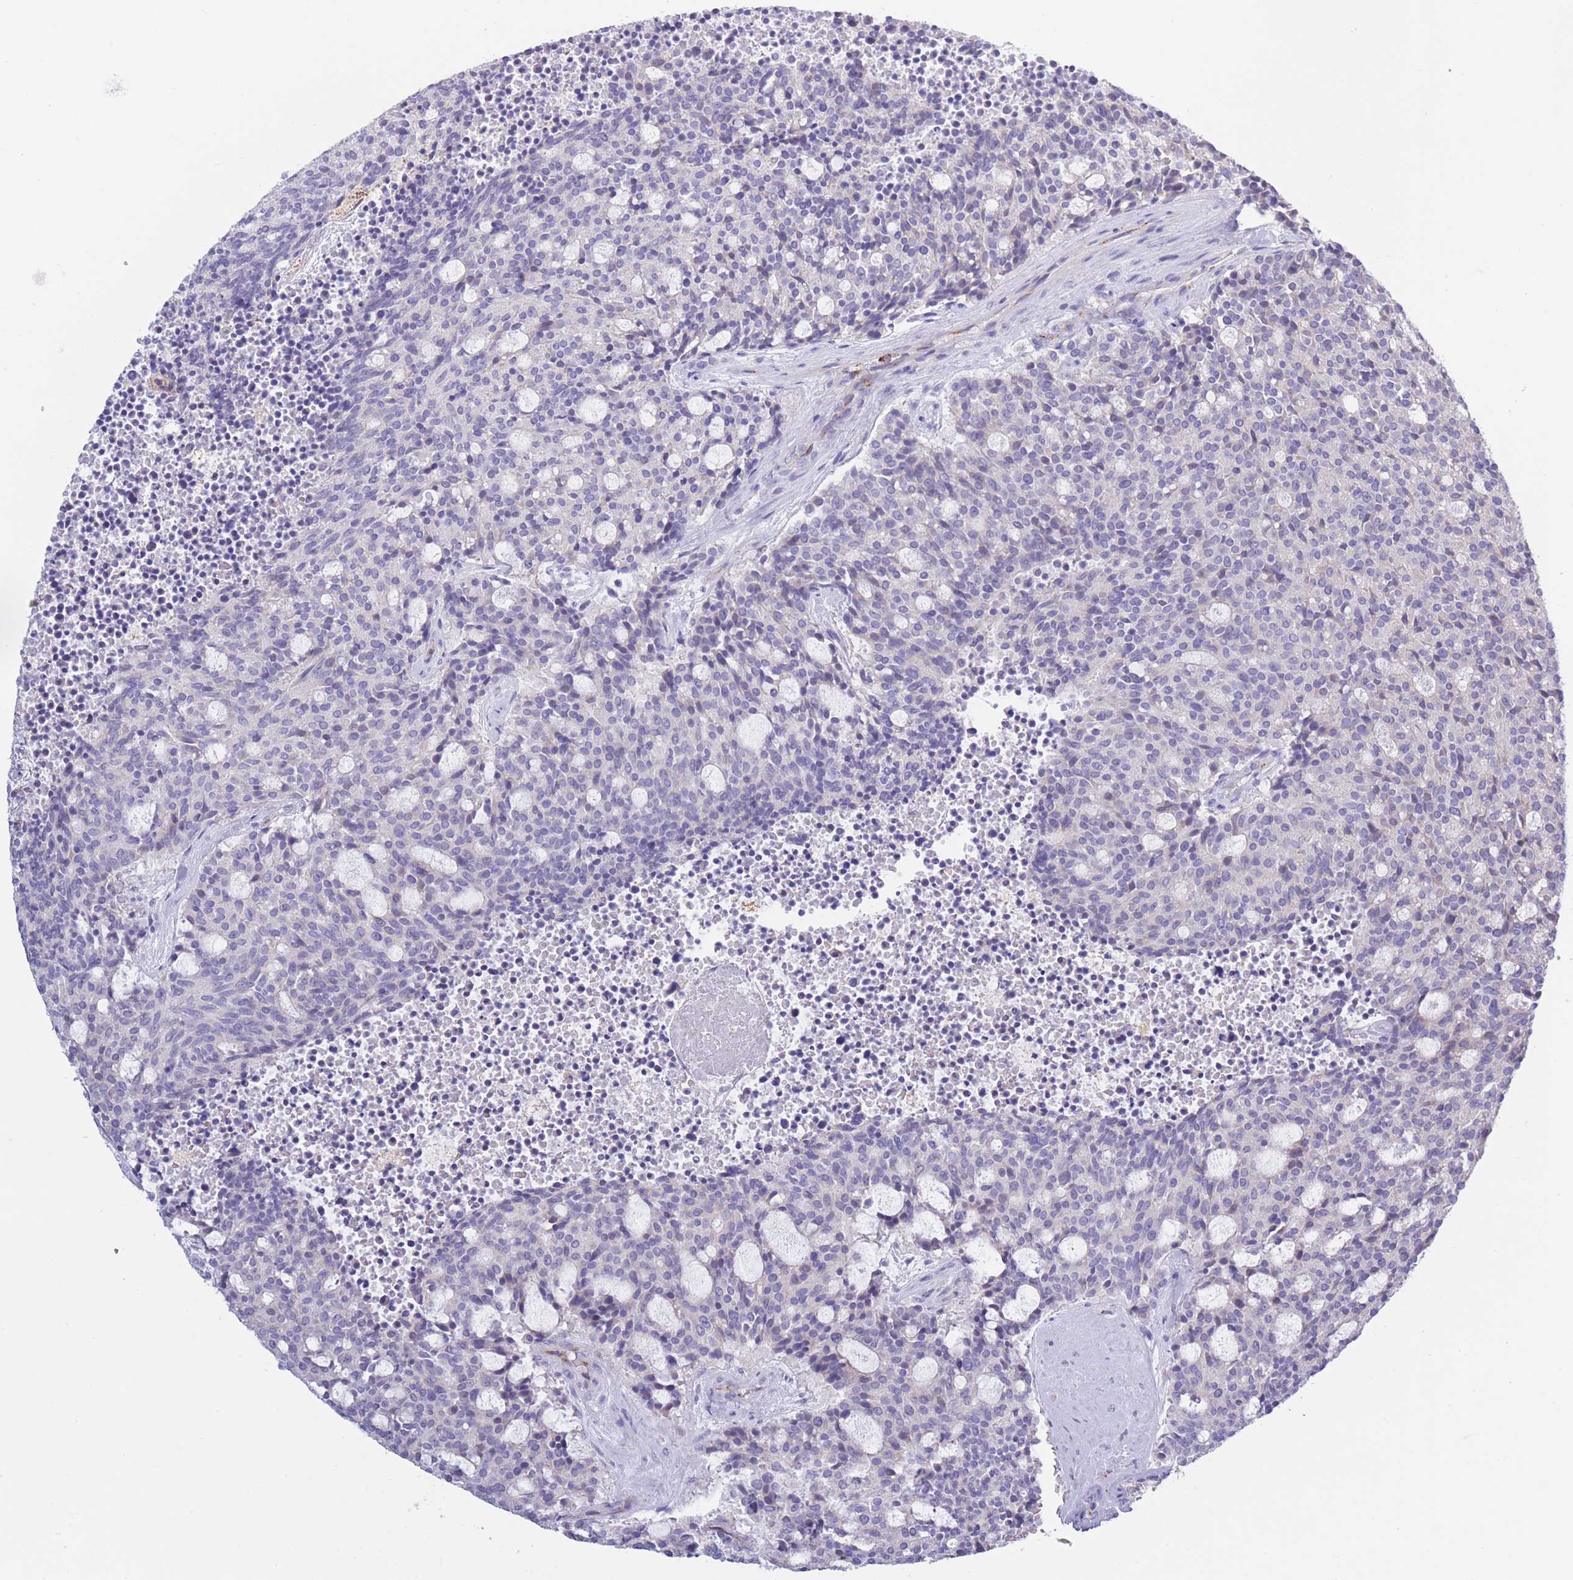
{"staining": {"intensity": "negative", "quantity": "none", "location": "none"}, "tissue": "carcinoid", "cell_type": "Tumor cells", "image_type": "cancer", "snomed": [{"axis": "morphology", "description": "Carcinoid, malignant, NOS"}, {"axis": "topography", "description": "Pancreas"}], "caption": "Immunohistochemical staining of human carcinoid demonstrates no significant expression in tumor cells.", "gene": "CENPM", "patient": {"sex": "female", "age": 54}}